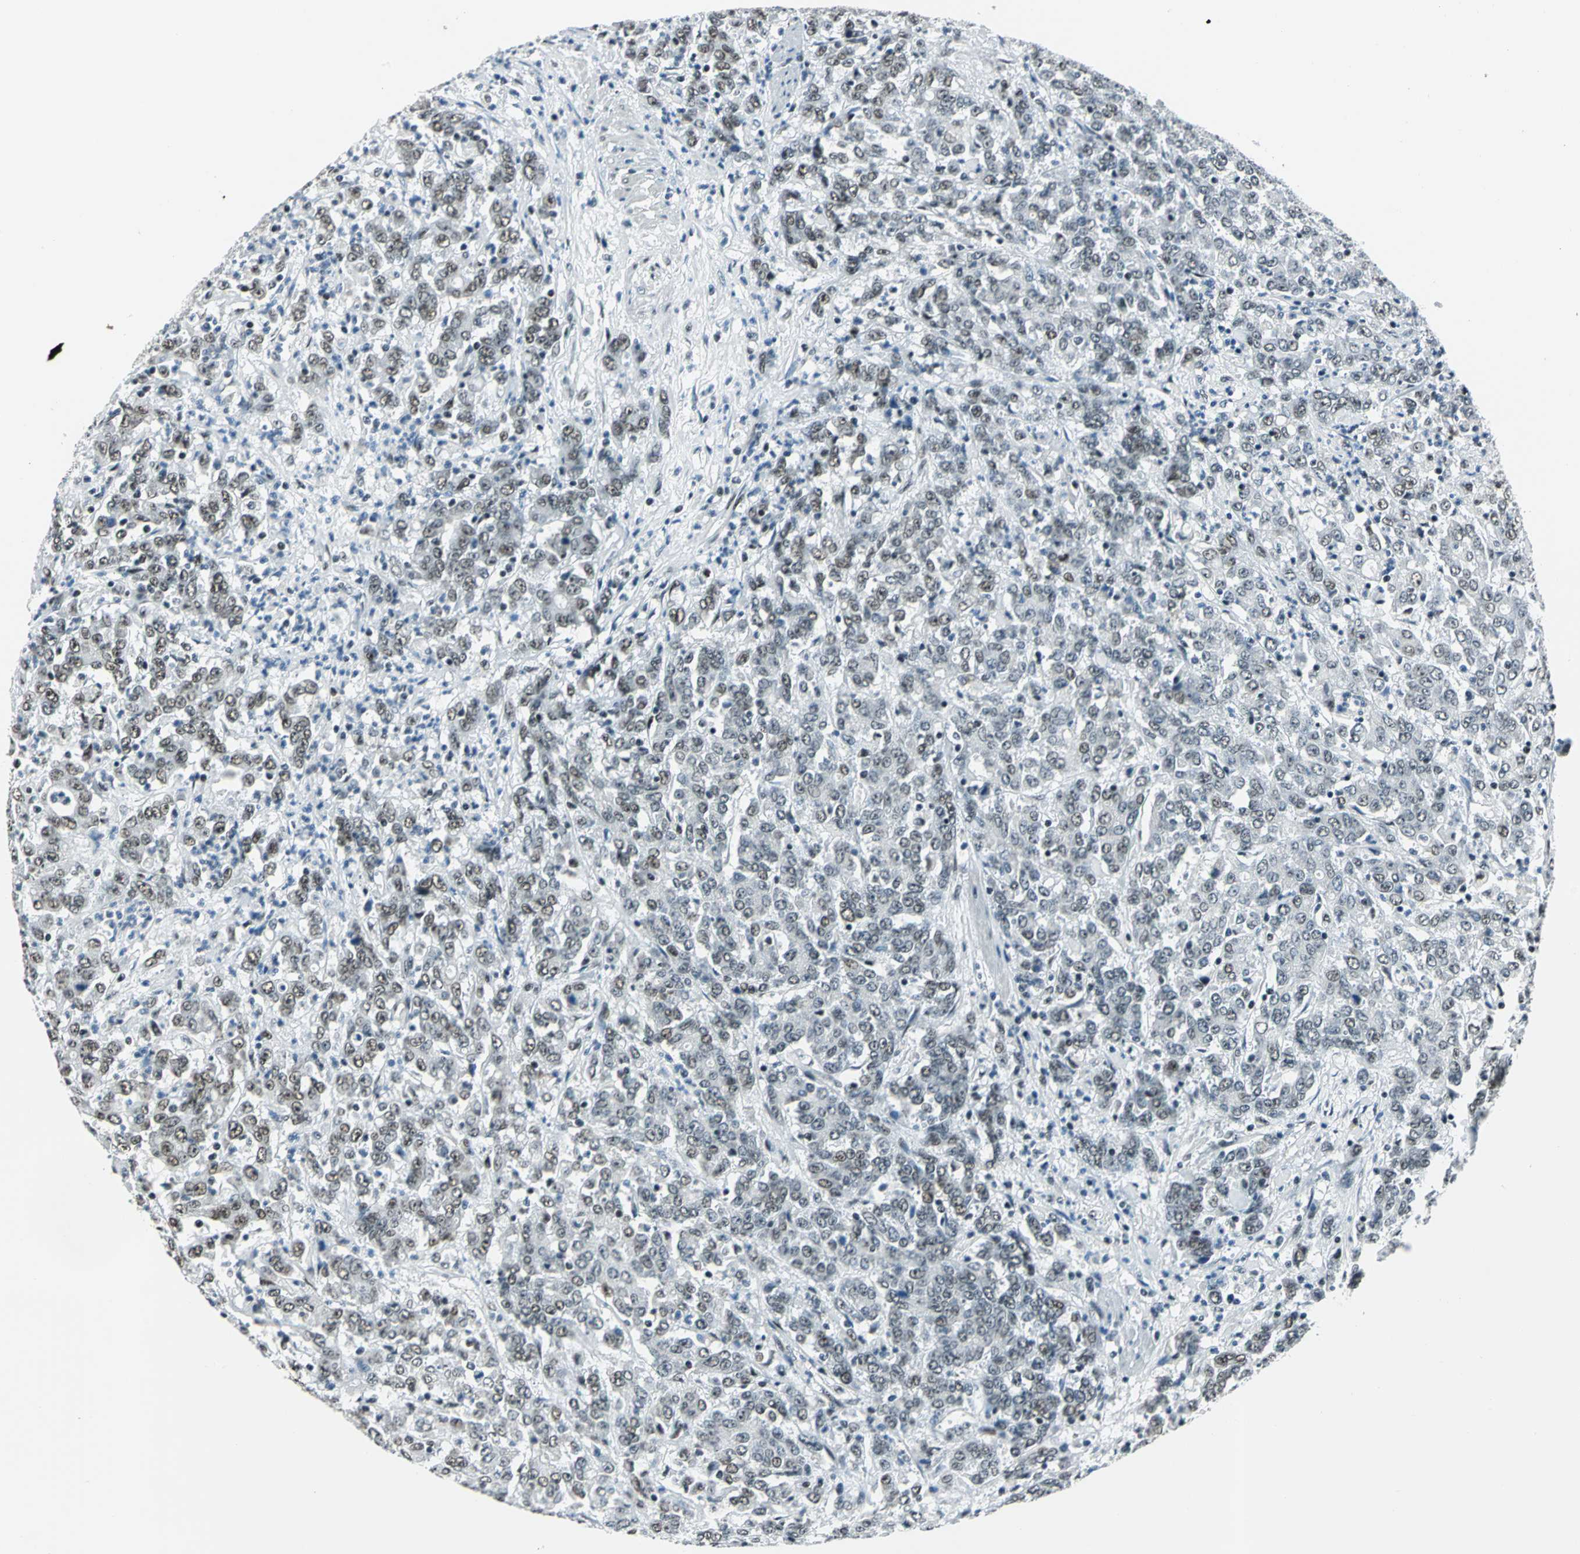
{"staining": {"intensity": "moderate", "quantity": ">75%", "location": "nuclear"}, "tissue": "stomach cancer", "cell_type": "Tumor cells", "image_type": "cancer", "snomed": [{"axis": "morphology", "description": "Adenocarcinoma, NOS"}, {"axis": "topography", "description": "Stomach, lower"}], "caption": "Immunohistochemistry (IHC) of stomach adenocarcinoma shows medium levels of moderate nuclear positivity in about >75% of tumor cells. (Stains: DAB in brown, nuclei in blue, Microscopy: brightfield microscopy at high magnification).", "gene": "KAT6B", "patient": {"sex": "female", "age": 71}}